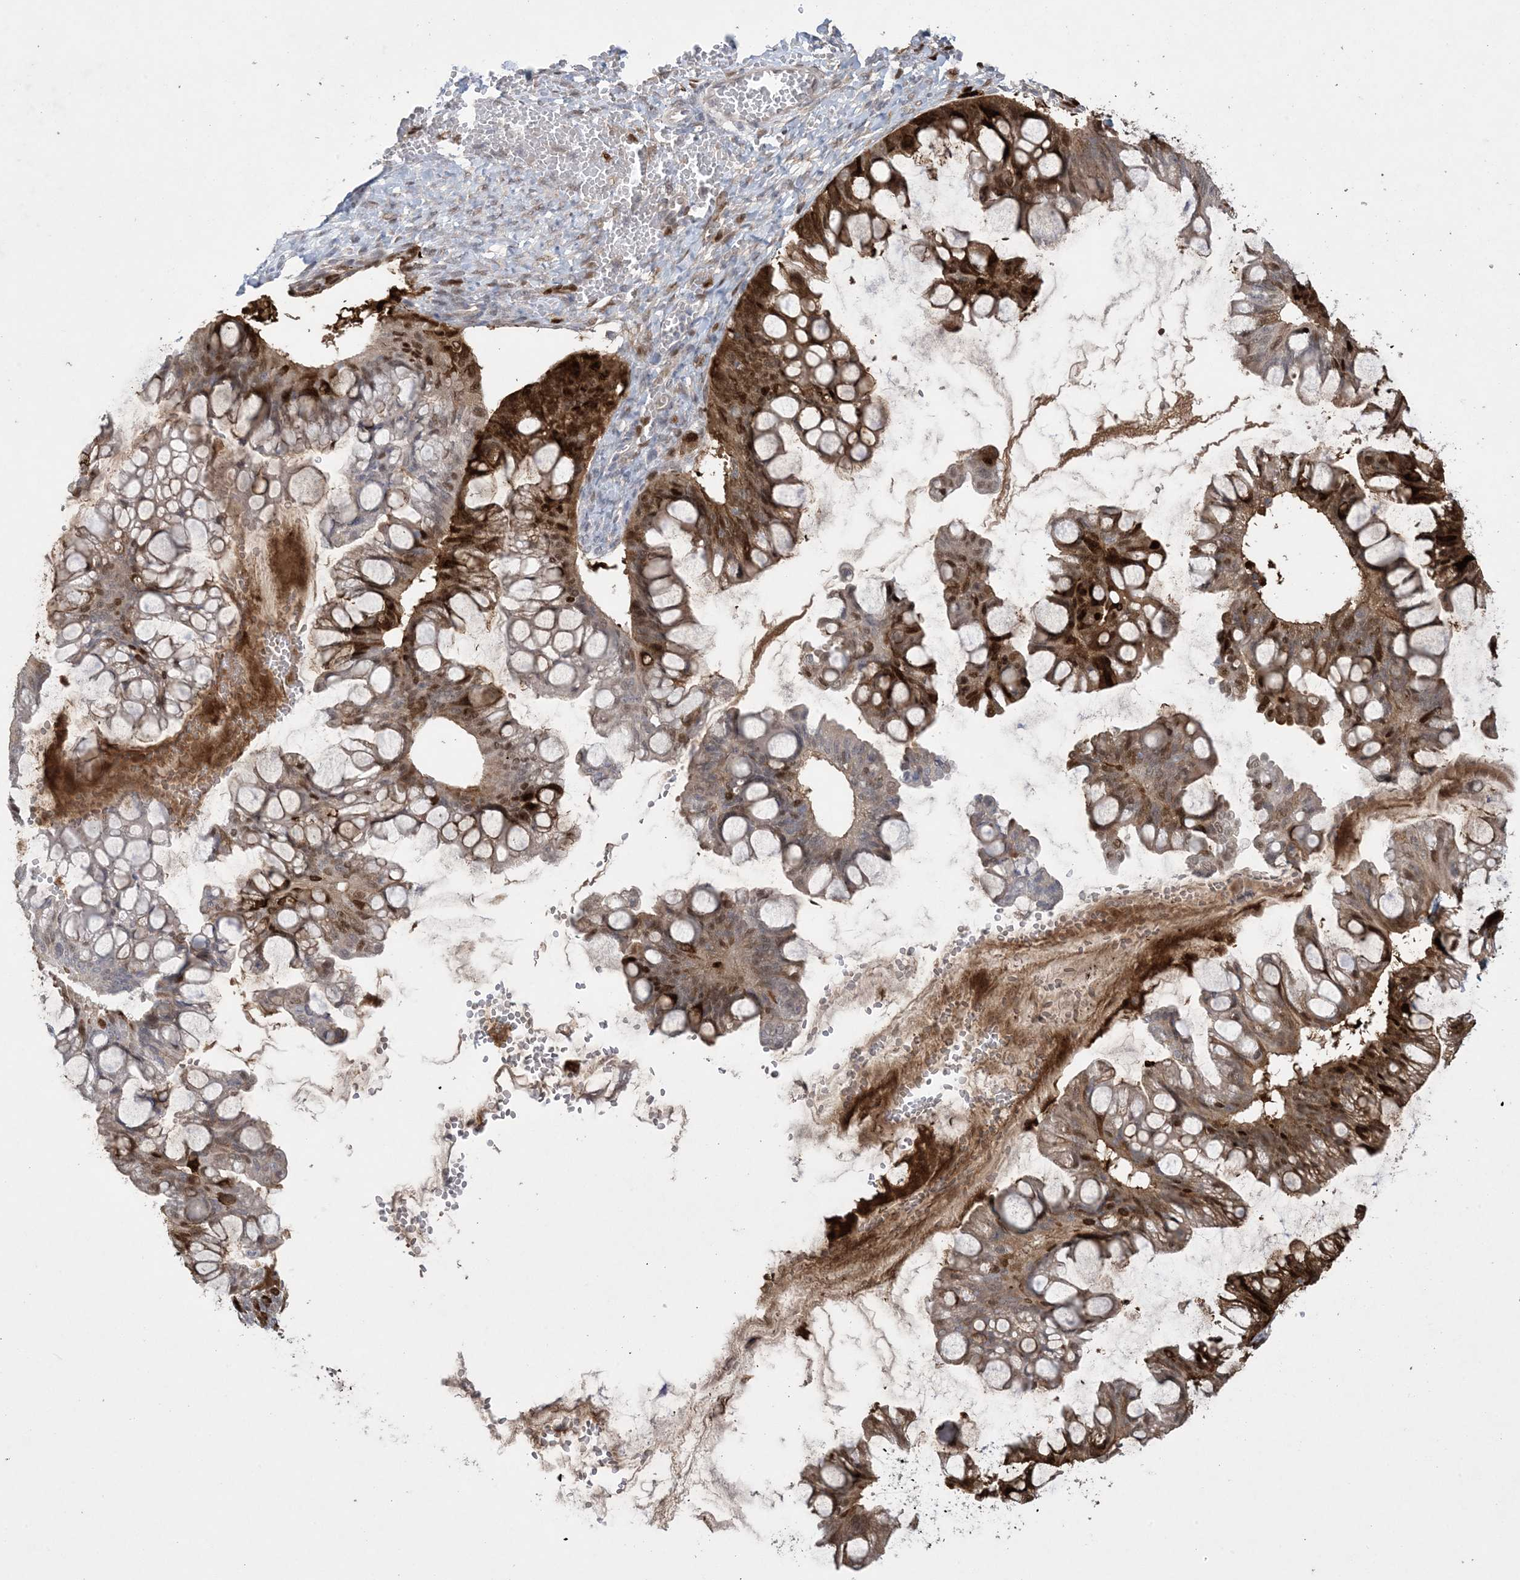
{"staining": {"intensity": "strong", "quantity": ">75%", "location": "cytoplasmic/membranous,nuclear"}, "tissue": "ovarian cancer", "cell_type": "Tumor cells", "image_type": "cancer", "snomed": [{"axis": "morphology", "description": "Cystadenocarcinoma, mucinous, NOS"}, {"axis": "topography", "description": "Ovary"}], "caption": "This image displays immunohistochemistry (IHC) staining of human ovarian mucinous cystadenocarcinoma, with high strong cytoplasmic/membranous and nuclear staining in approximately >75% of tumor cells.", "gene": "HMGCS1", "patient": {"sex": "female", "age": 73}}